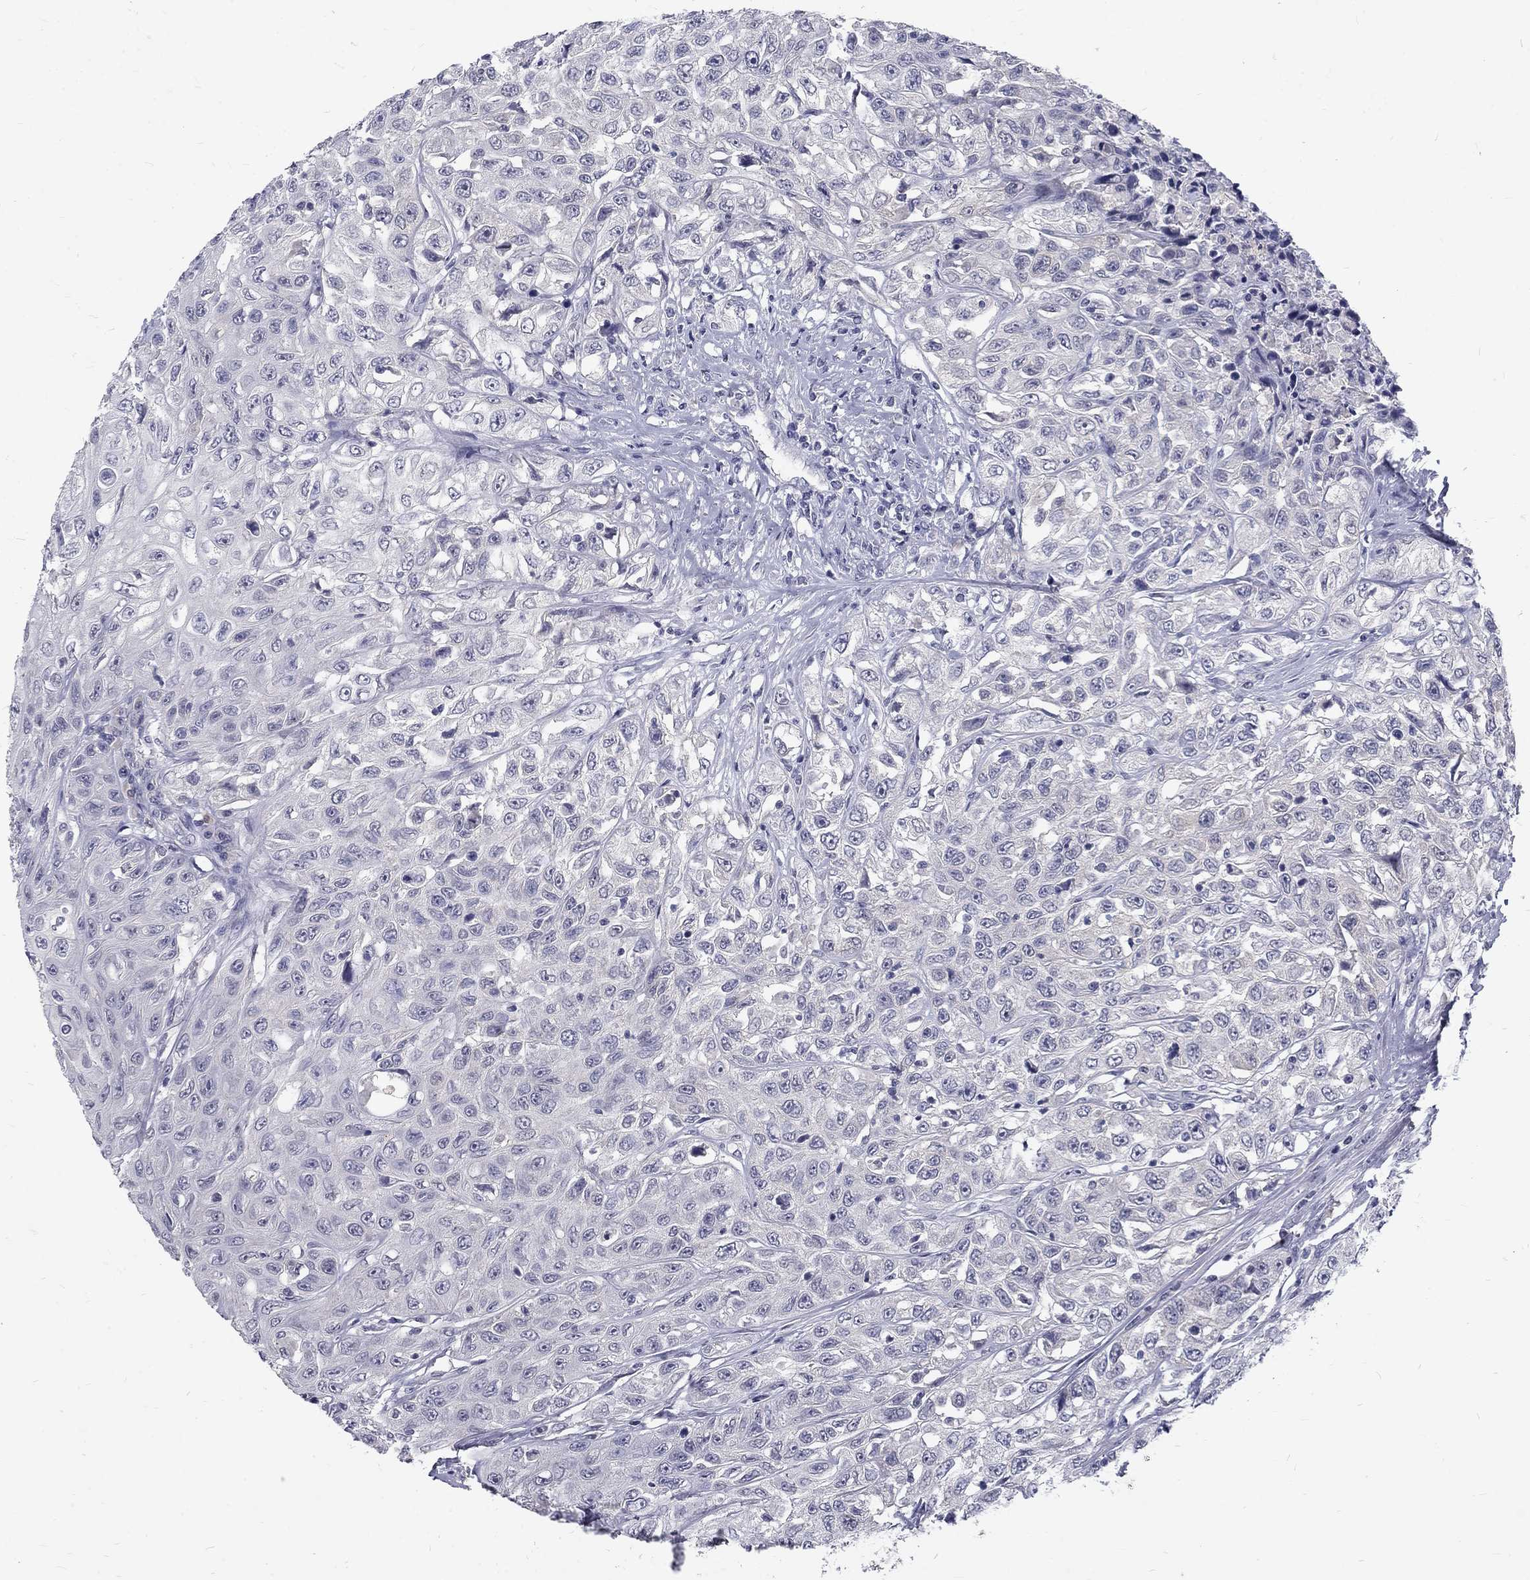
{"staining": {"intensity": "negative", "quantity": "none", "location": "none"}, "tissue": "urothelial cancer", "cell_type": "Tumor cells", "image_type": "cancer", "snomed": [{"axis": "morphology", "description": "Urothelial carcinoma, High grade"}, {"axis": "topography", "description": "Urinary bladder"}], "caption": "High magnification brightfield microscopy of high-grade urothelial carcinoma stained with DAB (brown) and counterstained with hematoxylin (blue): tumor cells show no significant positivity.", "gene": "NOS1", "patient": {"sex": "female", "age": 56}}